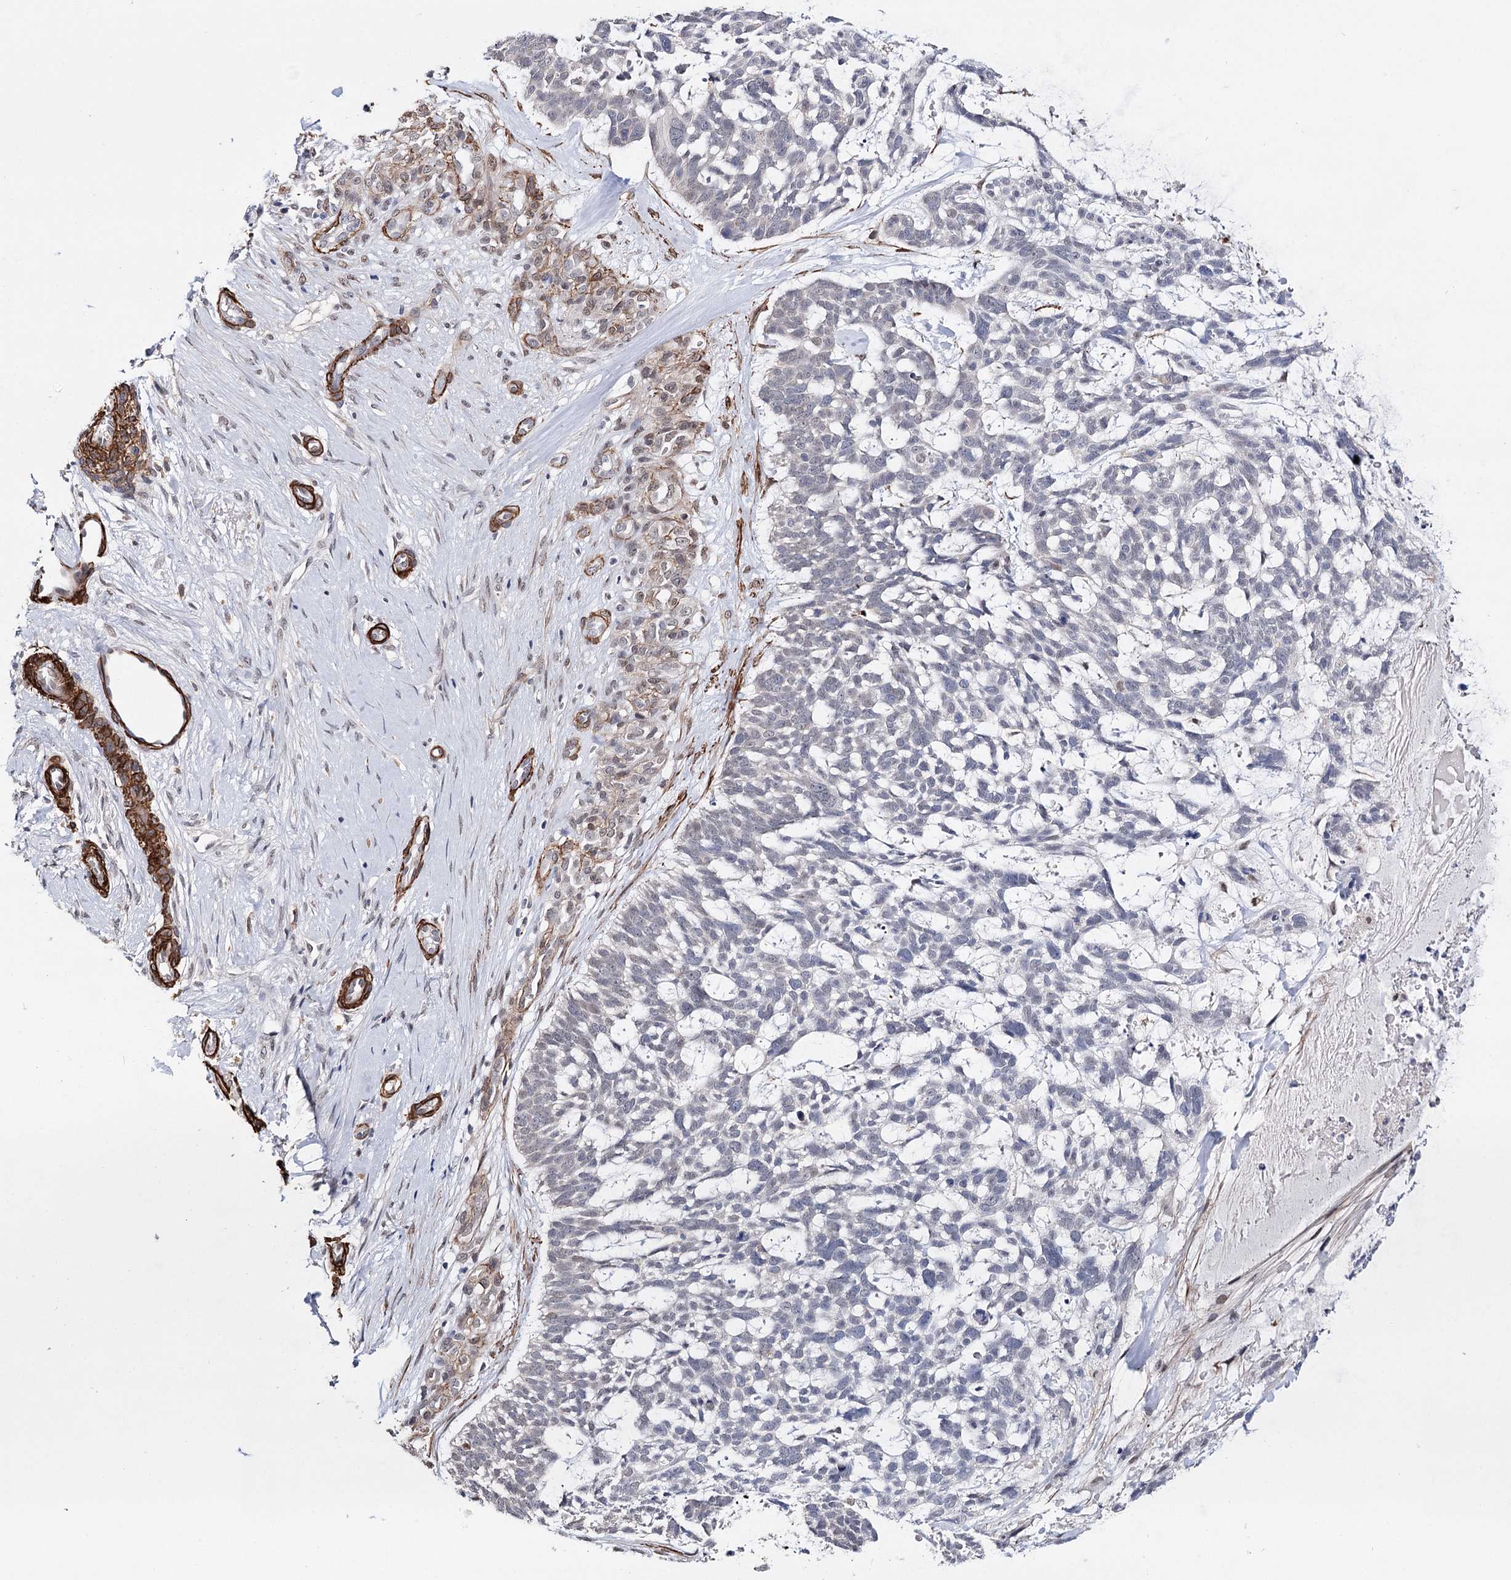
{"staining": {"intensity": "negative", "quantity": "none", "location": "none"}, "tissue": "skin cancer", "cell_type": "Tumor cells", "image_type": "cancer", "snomed": [{"axis": "morphology", "description": "Basal cell carcinoma"}, {"axis": "topography", "description": "Skin"}], "caption": "Tumor cells are negative for protein expression in human basal cell carcinoma (skin).", "gene": "CFAP46", "patient": {"sex": "male", "age": 88}}